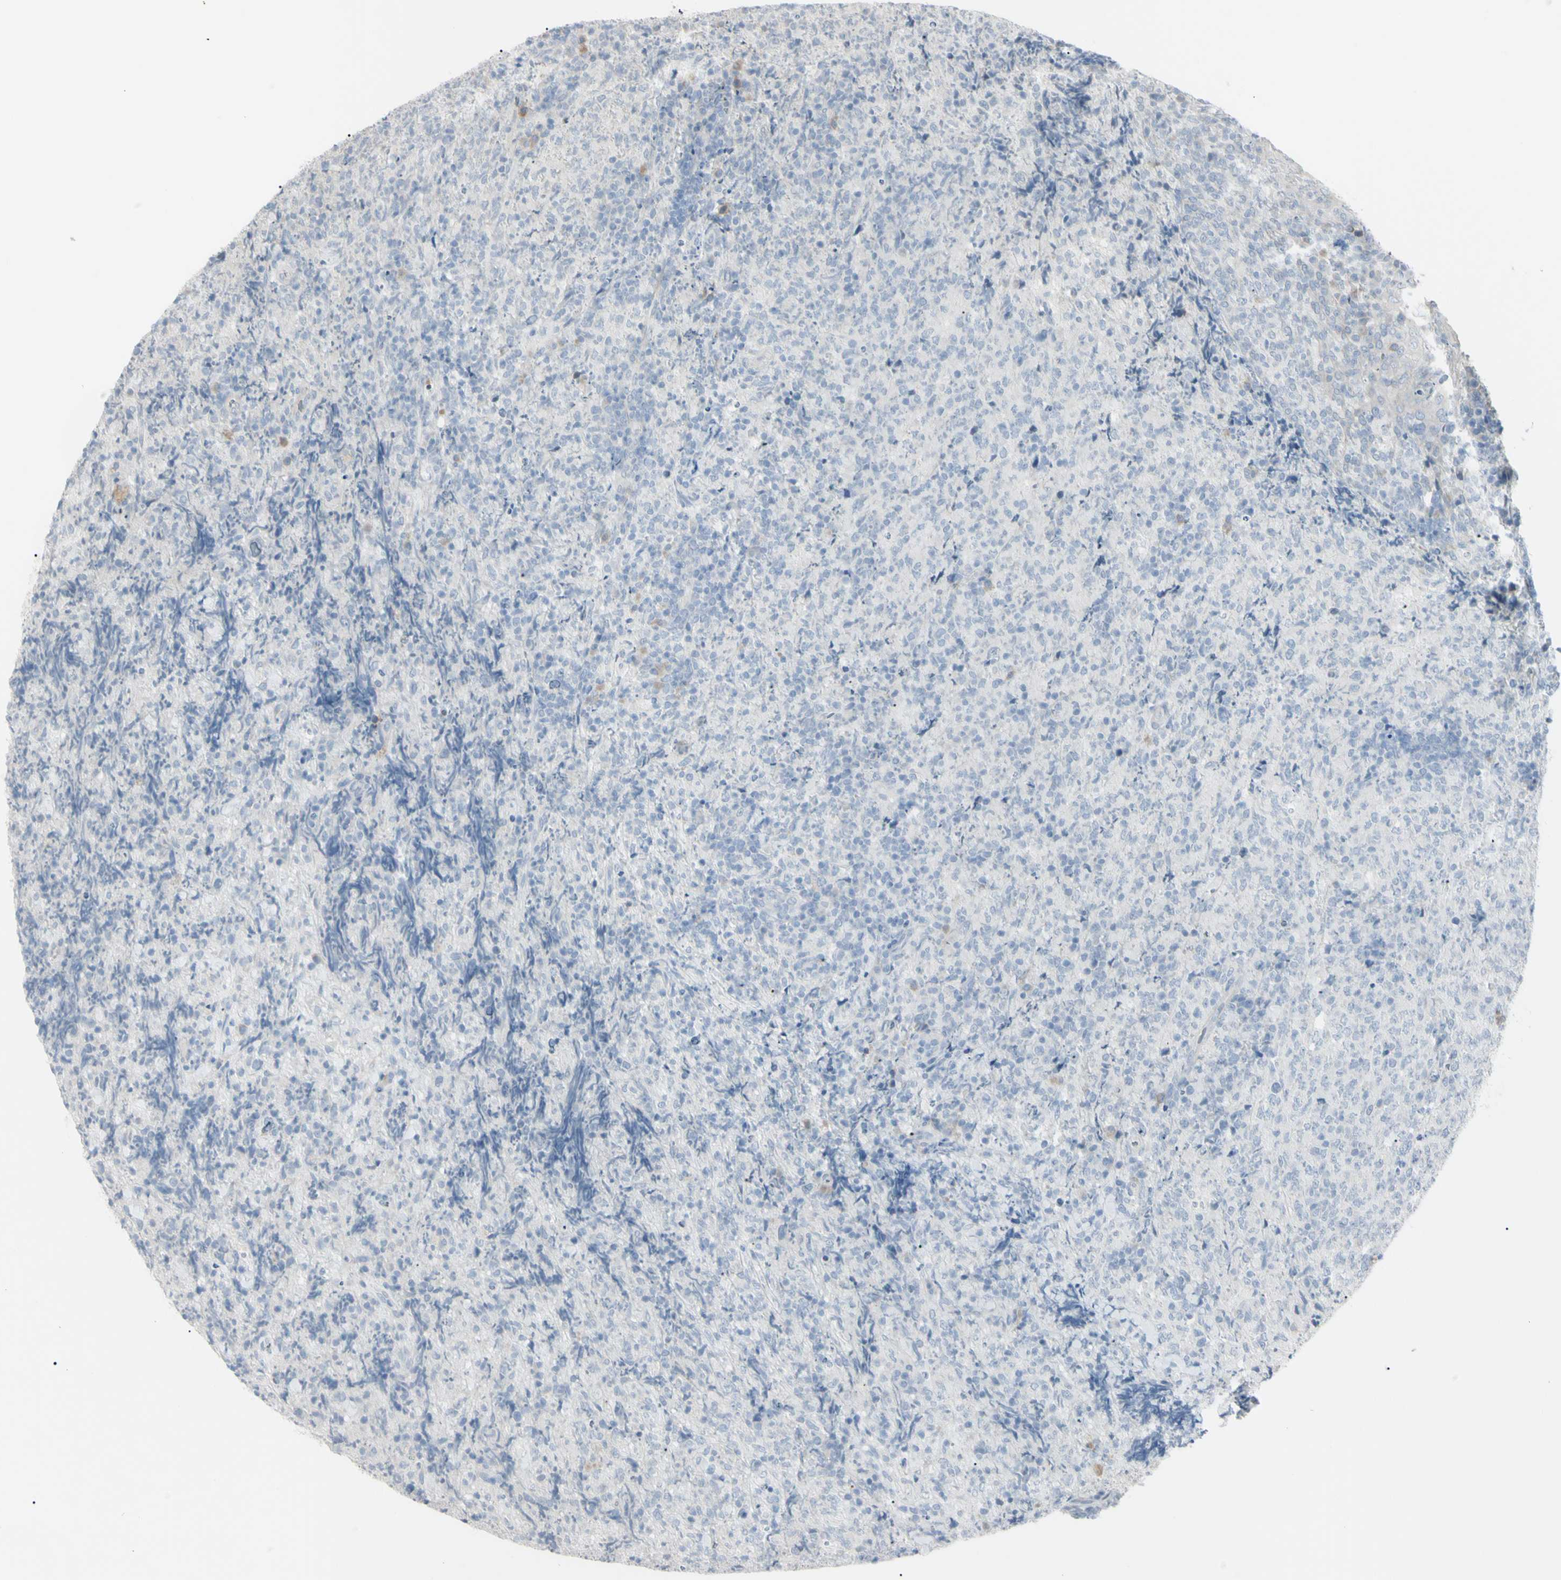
{"staining": {"intensity": "negative", "quantity": "none", "location": "none"}, "tissue": "lymphoma", "cell_type": "Tumor cells", "image_type": "cancer", "snomed": [{"axis": "morphology", "description": "Malignant lymphoma, non-Hodgkin's type, High grade"}, {"axis": "topography", "description": "Tonsil"}], "caption": "Immunohistochemistry photomicrograph of human high-grade malignant lymphoma, non-Hodgkin's type stained for a protein (brown), which exhibits no staining in tumor cells.", "gene": "PIP", "patient": {"sex": "female", "age": 36}}